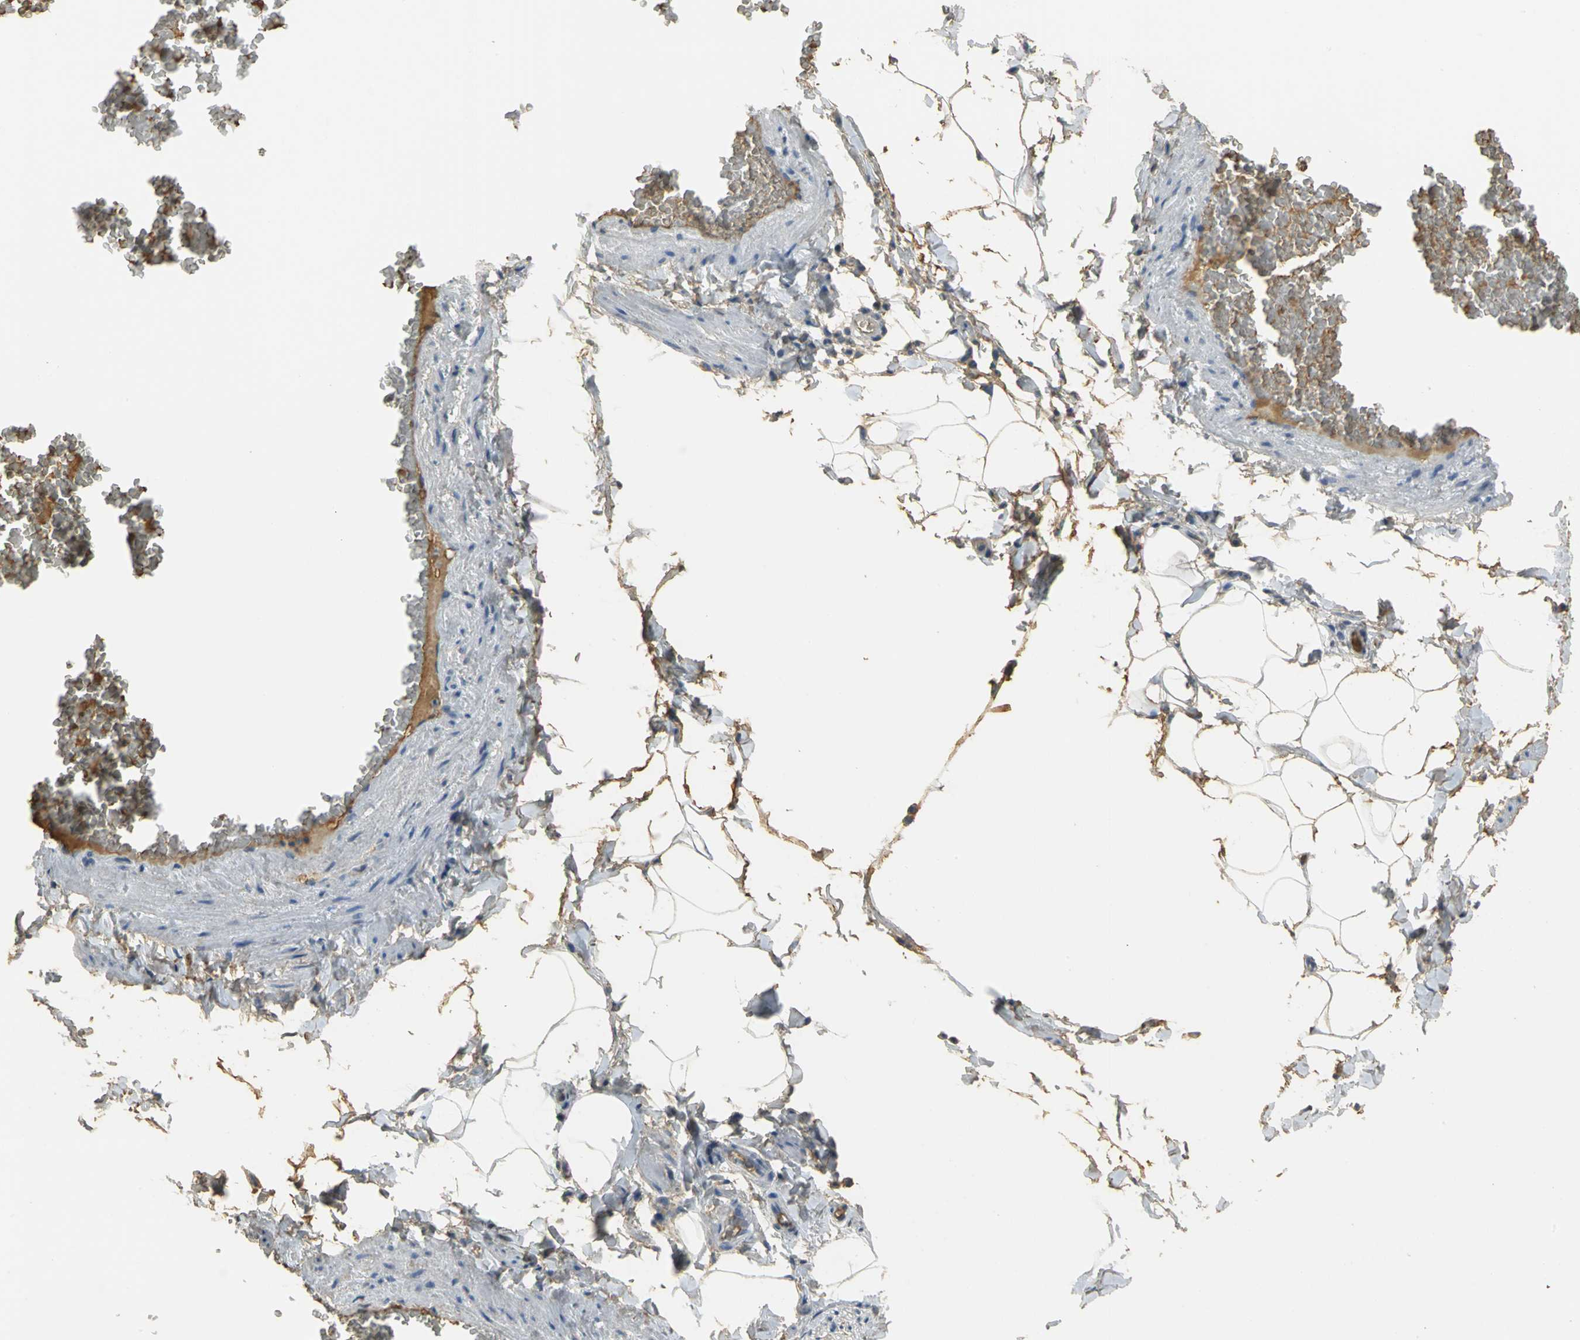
{"staining": {"intensity": "weak", "quantity": "25%-75%", "location": "cytoplasmic/membranous"}, "tissue": "adipose tissue", "cell_type": "Adipocytes", "image_type": "normal", "snomed": [{"axis": "morphology", "description": "Normal tissue, NOS"}, {"axis": "topography", "description": "Vascular tissue"}], "caption": "Immunohistochemical staining of benign human adipose tissue demonstrates weak cytoplasmic/membranous protein positivity in about 25%-75% of adipocytes. (DAB (3,3'-diaminobenzidine) IHC, brown staining for protein, blue staining for nuclei).", "gene": "GYG2", "patient": {"sex": "male", "age": 41}}